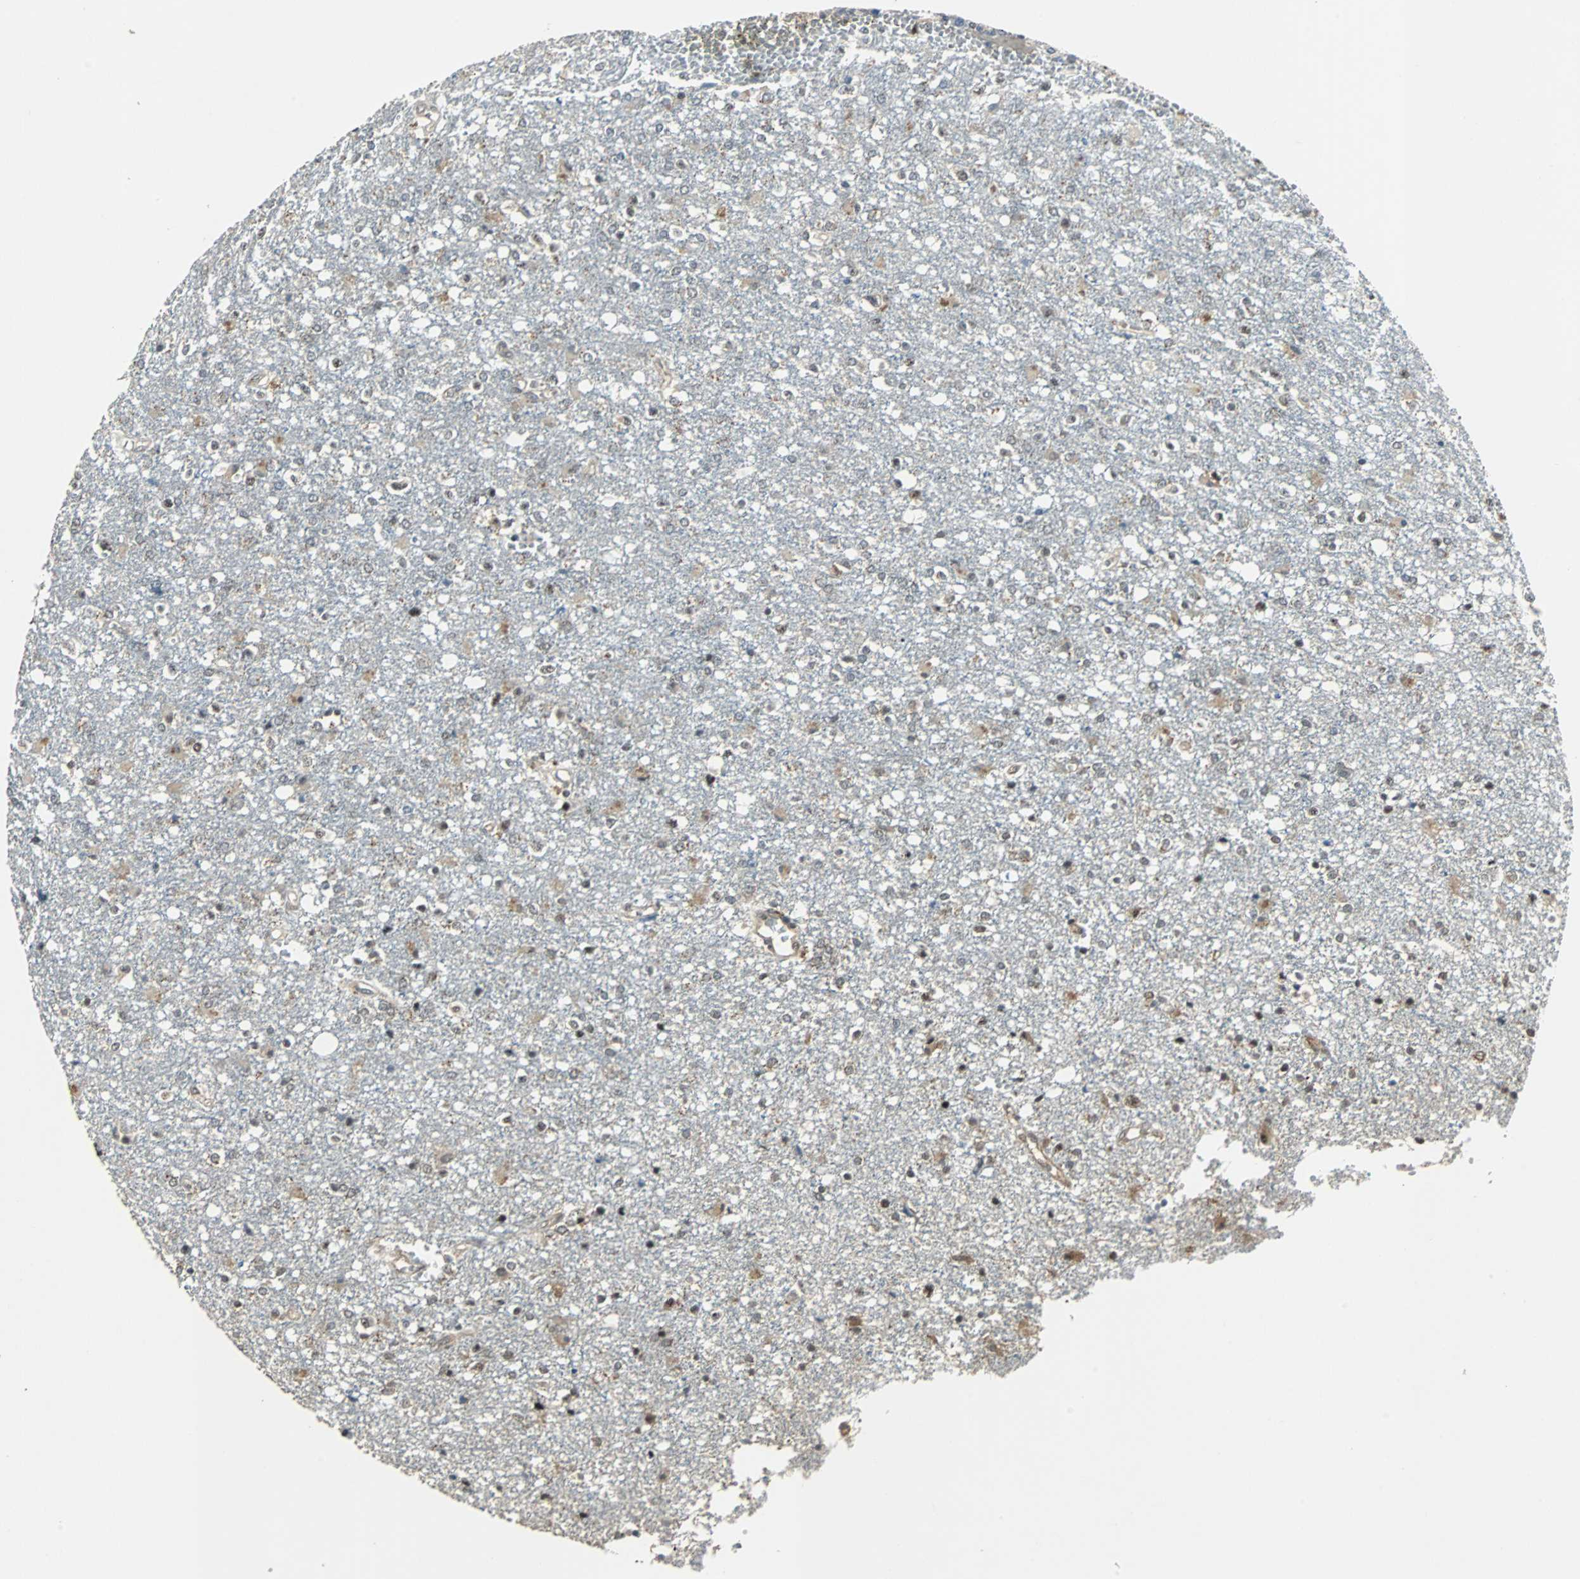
{"staining": {"intensity": "strong", "quantity": "25%-75%", "location": "nuclear"}, "tissue": "glioma", "cell_type": "Tumor cells", "image_type": "cancer", "snomed": [{"axis": "morphology", "description": "Glioma, malignant, High grade"}, {"axis": "topography", "description": "Cerebral cortex"}], "caption": "Tumor cells exhibit high levels of strong nuclear staining in about 25%-75% of cells in glioma. The staining is performed using DAB (3,3'-diaminobenzidine) brown chromogen to label protein expression. The nuclei are counter-stained blue using hematoxylin.", "gene": "MED4", "patient": {"sex": "male", "age": 76}}